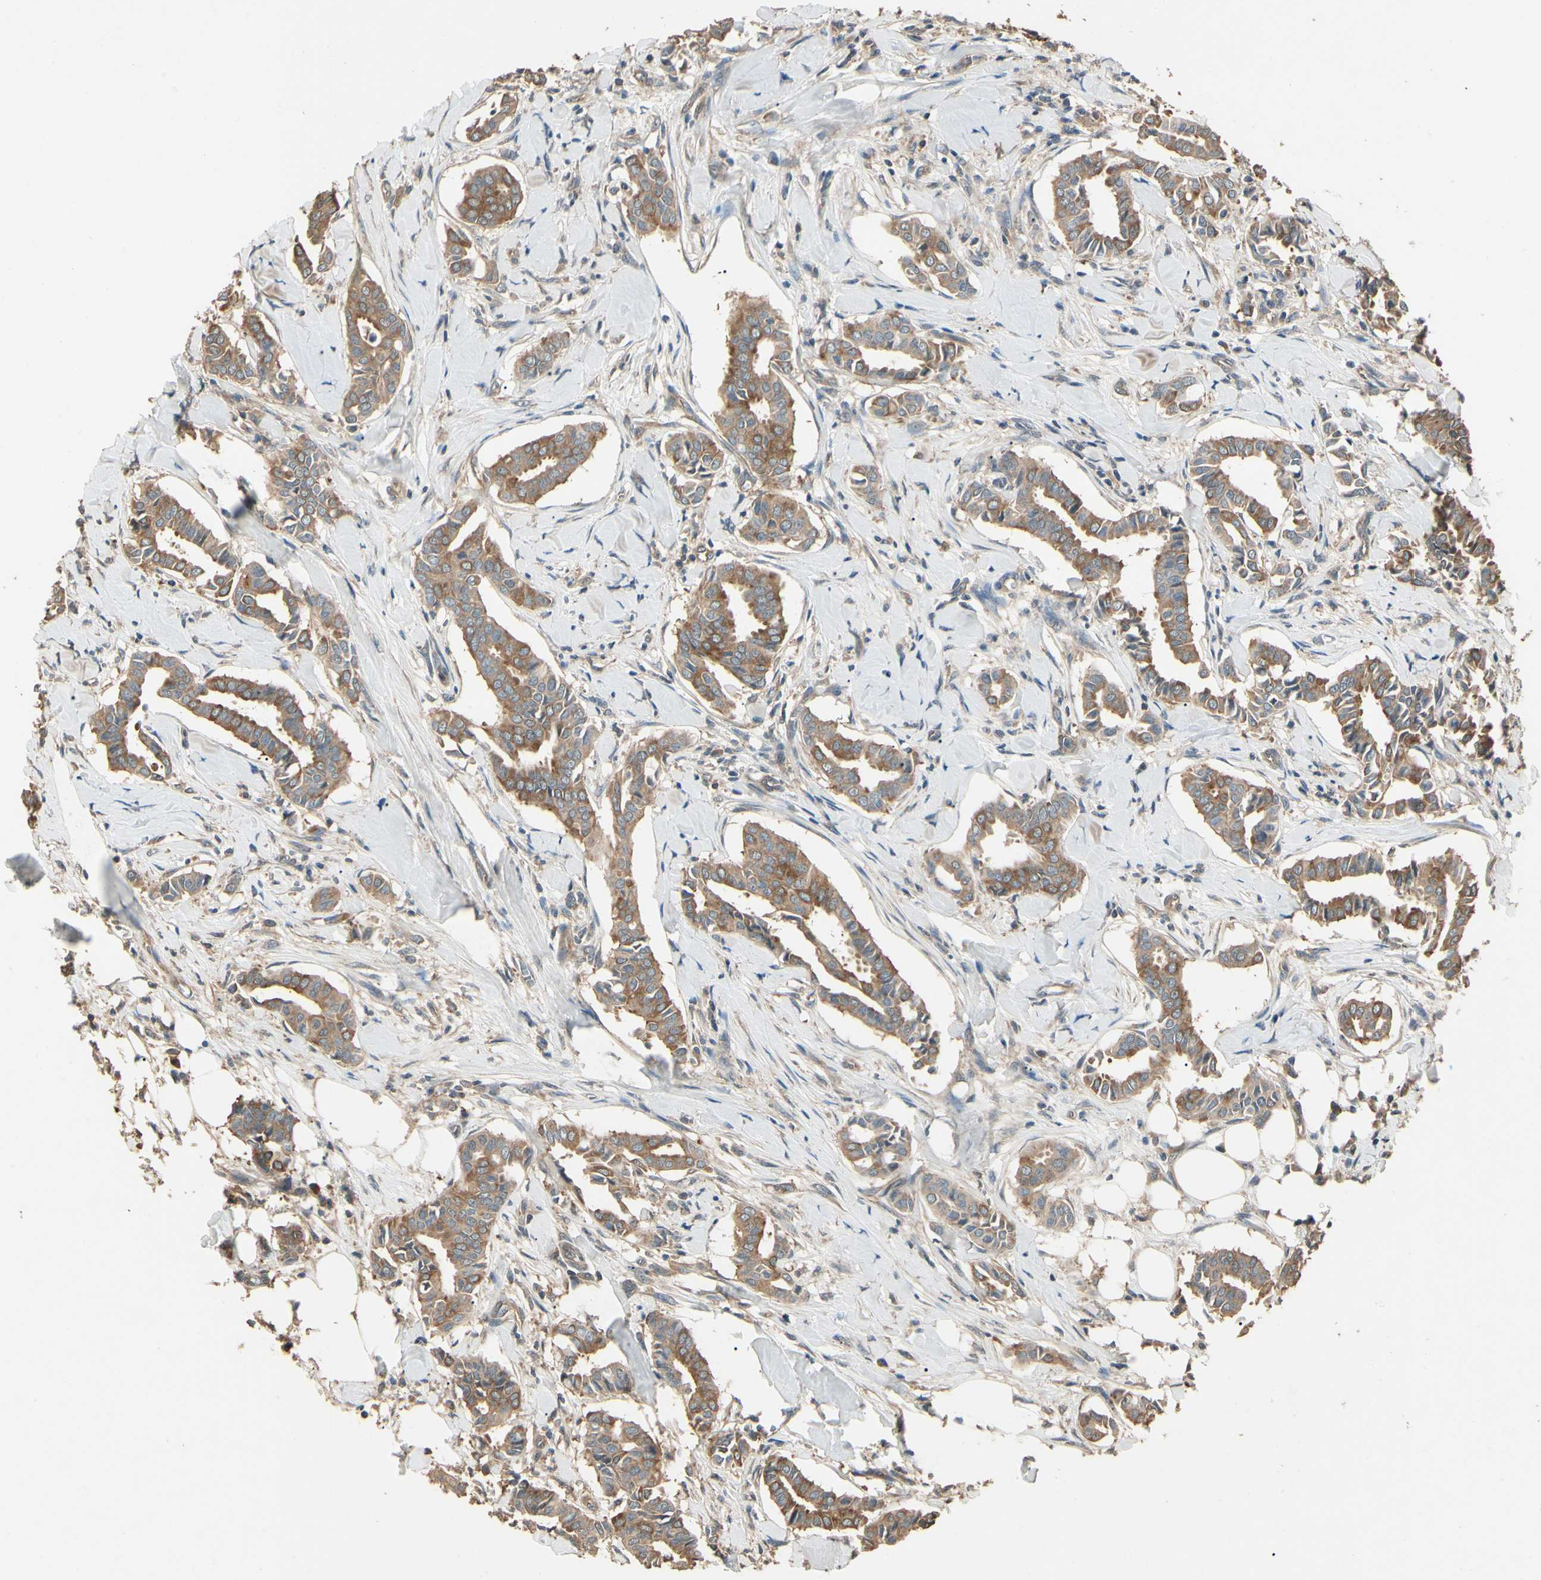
{"staining": {"intensity": "strong", "quantity": ">75%", "location": "cytoplasmic/membranous"}, "tissue": "head and neck cancer", "cell_type": "Tumor cells", "image_type": "cancer", "snomed": [{"axis": "morphology", "description": "Adenocarcinoma, NOS"}, {"axis": "topography", "description": "Salivary gland"}, {"axis": "topography", "description": "Head-Neck"}], "caption": "About >75% of tumor cells in head and neck cancer demonstrate strong cytoplasmic/membranous protein staining as visualized by brown immunohistochemical staining.", "gene": "CCT7", "patient": {"sex": "female", "age": 59}}